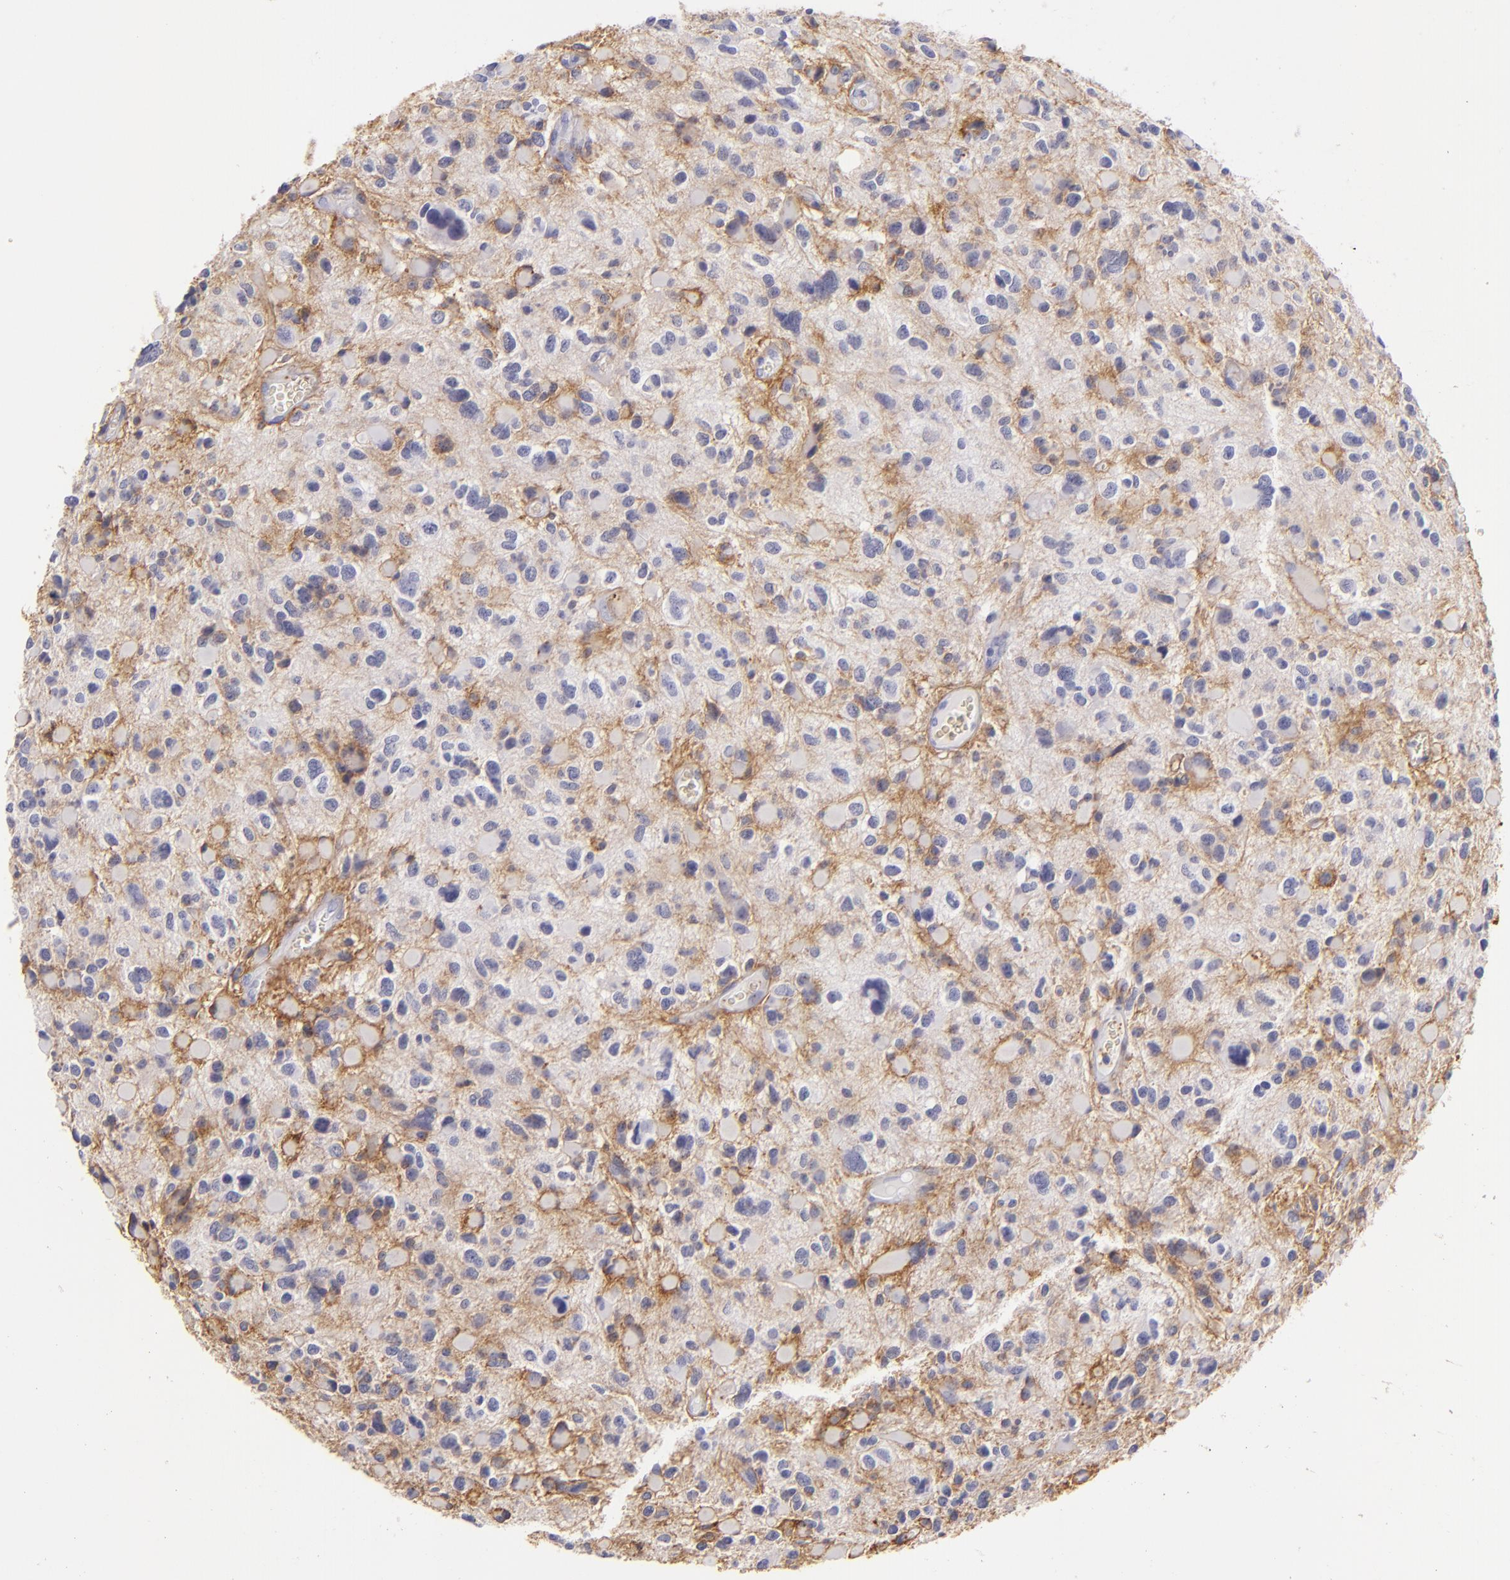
{"staining": {"intensity": "moderate", "quantity": "25%-75%", "location": "cytoplasmic/membranous"}, "tissue": "glioma", "cell_type": "Tumor cells", "image_type": "cancer", "snomed": [{"axis": "morphology", "description": "Glioma, malignant, High grade"}, {"axis": "topography", "description": "Brain"}], "caption": "Immunohistochemical staining of human malignant glioma (high-grade) exhibits medium levels of moderate cytoplasmic/membranous expression in about 25%-75% of tumor cells.", "gene": "CD9", "patient": {"sex": "female", "age": 37}}